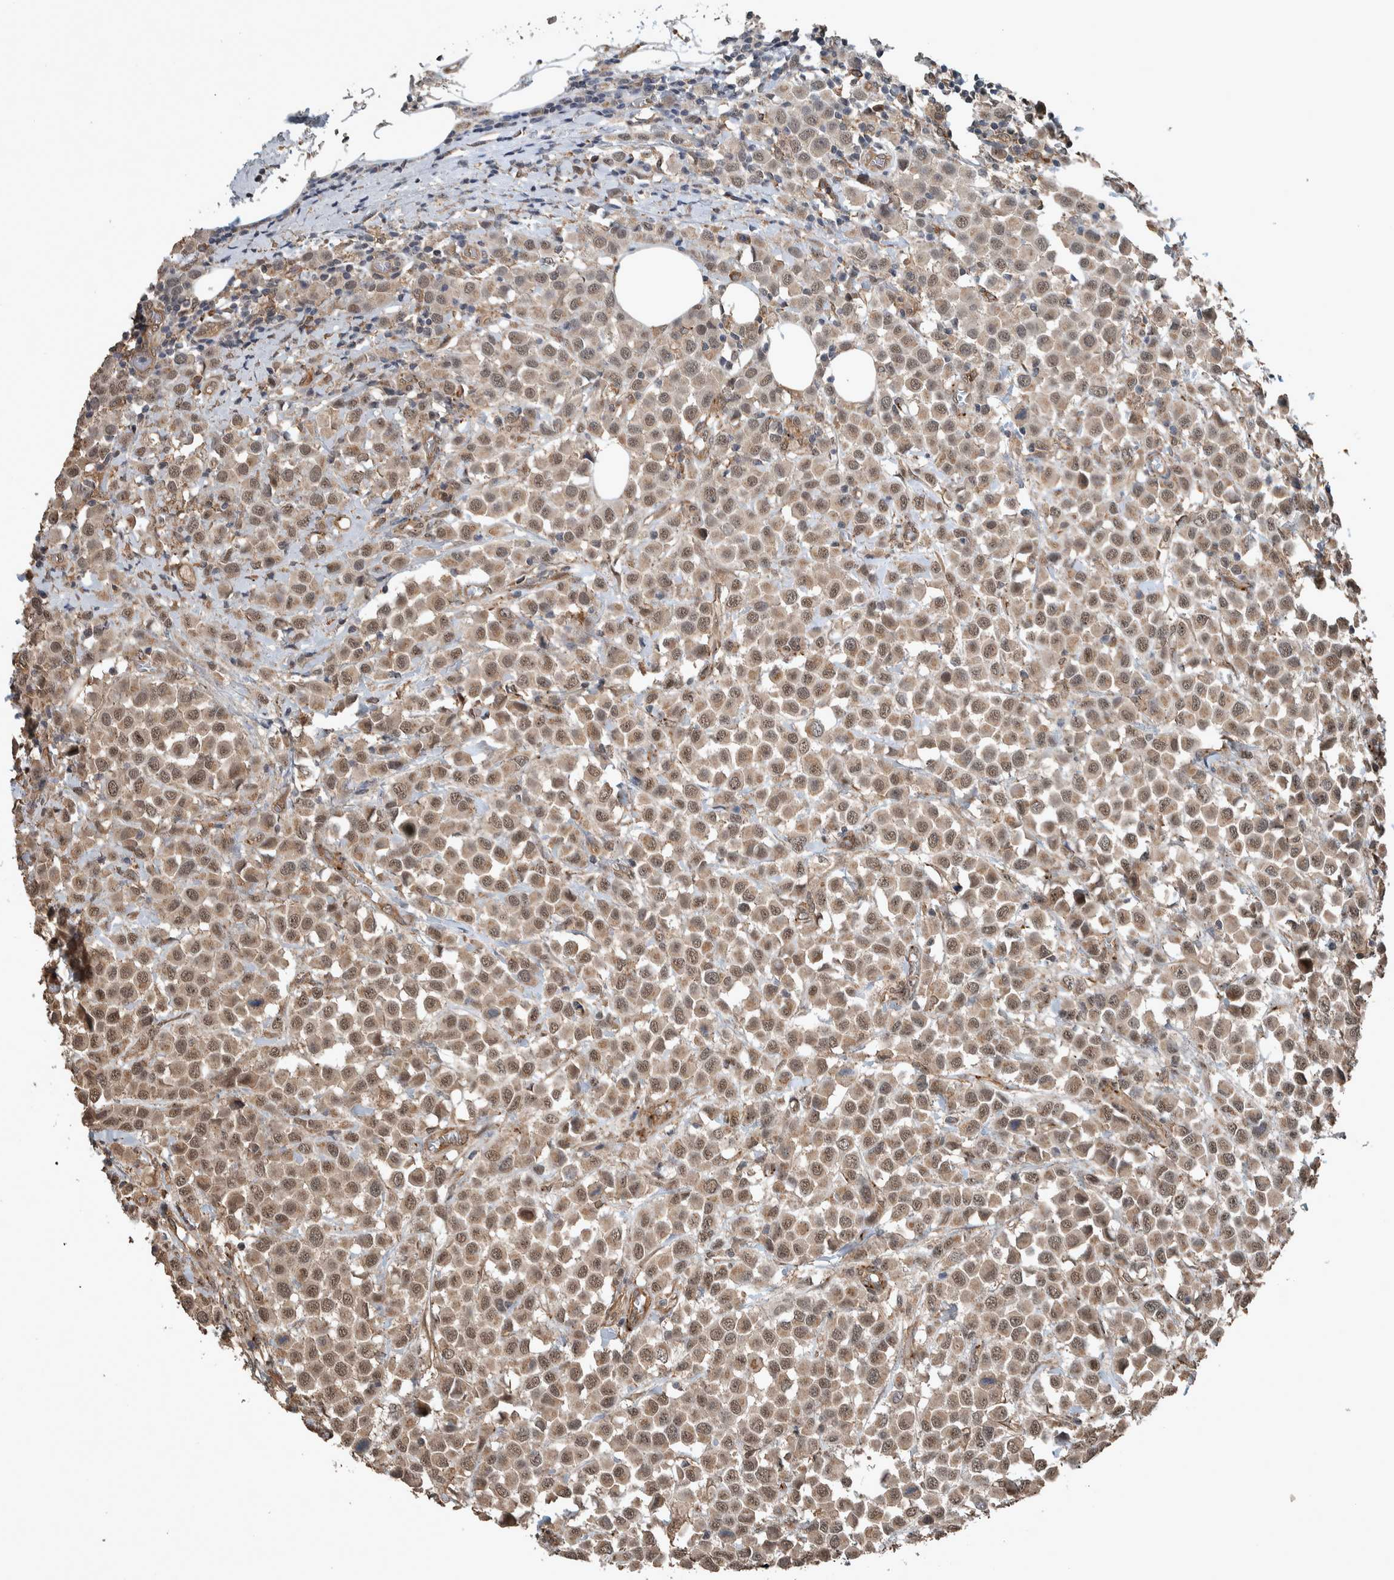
{"staining": {"intensity": "weak", "quantity": ">75%", "location": "cytoplasmic/membranous,nuclear"}, "tissue": "breast cancer", "cell_type": "Tumor cells", "image_type": "cancer", "snomed": [{"axis": "morphology", "description": "Duct carcinoma"}, {"axis": "topography", "description": "Breast"}], "caption": "Human breast cancer (infiltrating ductal carcinoma) stained with a protein marker demonstrates weak staining in tumor cells.", "gene": "MYO1E", "patient": {"sex": "female", "age": 61}}